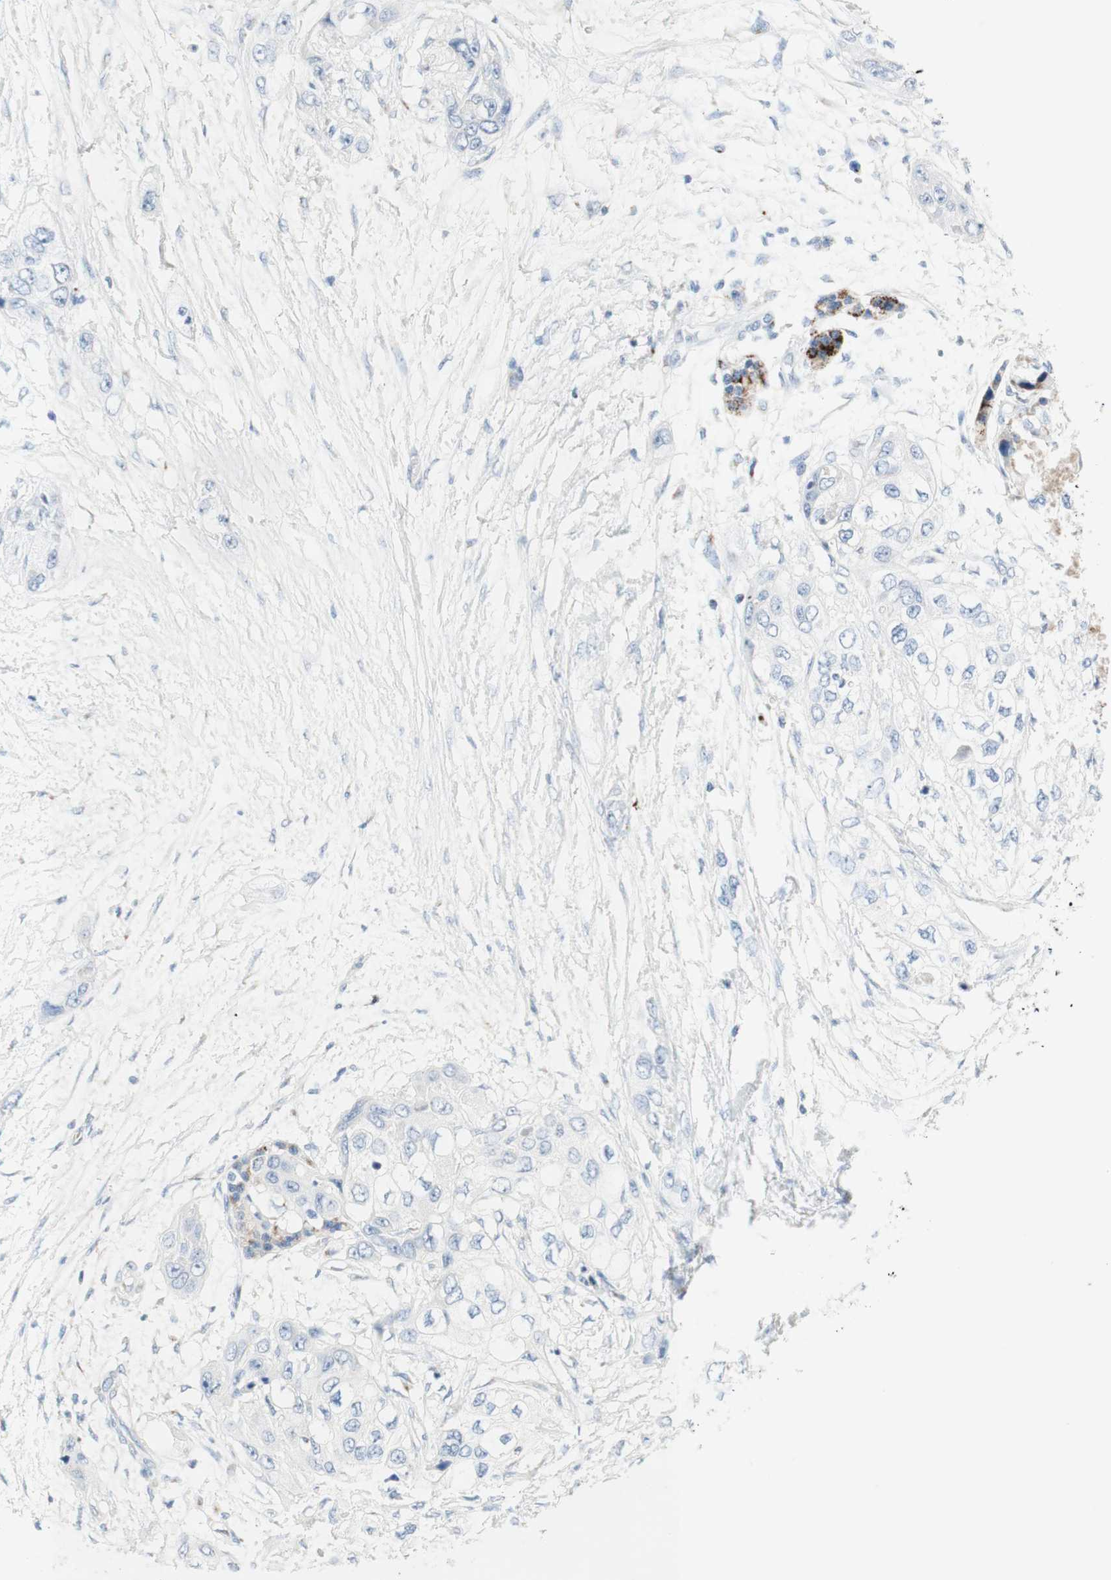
{"staining": {"intensity": "negative", "quantity": "none", "location": "none"}, "tissue": "pancreatic cancer", "cell_type": "Tumor cells", "image_type": "cancer", "snomed": [{"axis": "morphology", "description": "Adenocarcinoma, NOS"}, {"axis": "topography", "description": "Pancreas"}], "caption": "High magnification brightfield microscopy of pancreatic cancer stained with DAB (brown) and counterstained with hematoxylin (blue): tumor cells show no significant positivity.", "gene": "MANEA", "patient": {"sex": "female", "age": 70}}